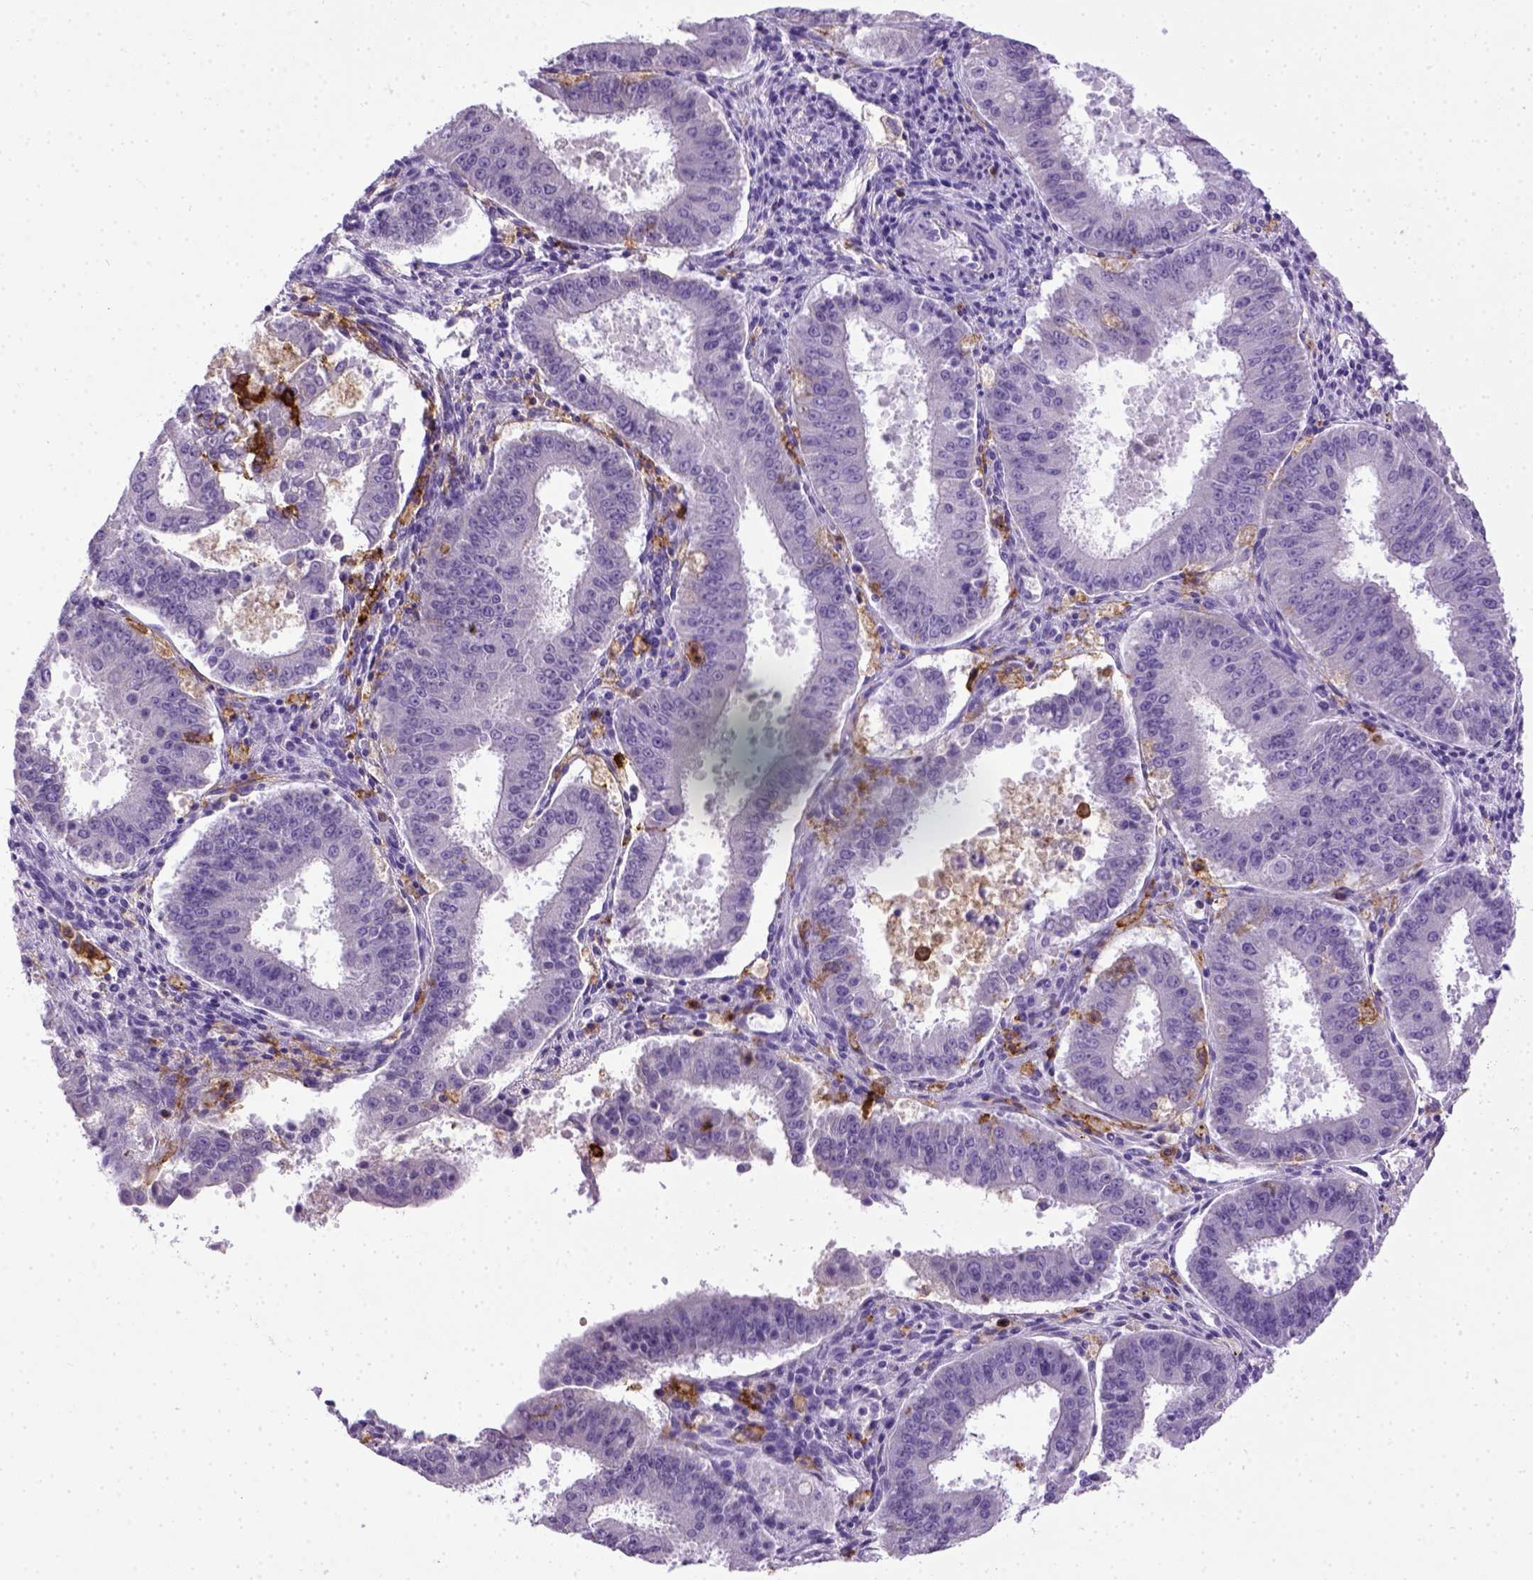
{"staining": {"intensity": "negative", "quantity": "none", "location": "none"}, "tissue": "ovarian cancer", "cell_type": "Tumor cells", "image_type": "cancer", "snomed": [{"axis": "morphology", "description": "Carcinoma, endometroid"}, {"axis": "topography", "description": "Ovary"}], "caption": "IHC of human ovarian cancer exhibits no positivity in tumor cells. (DAB (3,3'-diaminobenzidine) immunohistochemistry (IHC) visualized using brightfield microscopy, high magnification).", "gene": "ITGAX", "patient": {"sex": "female", "age": 42}}